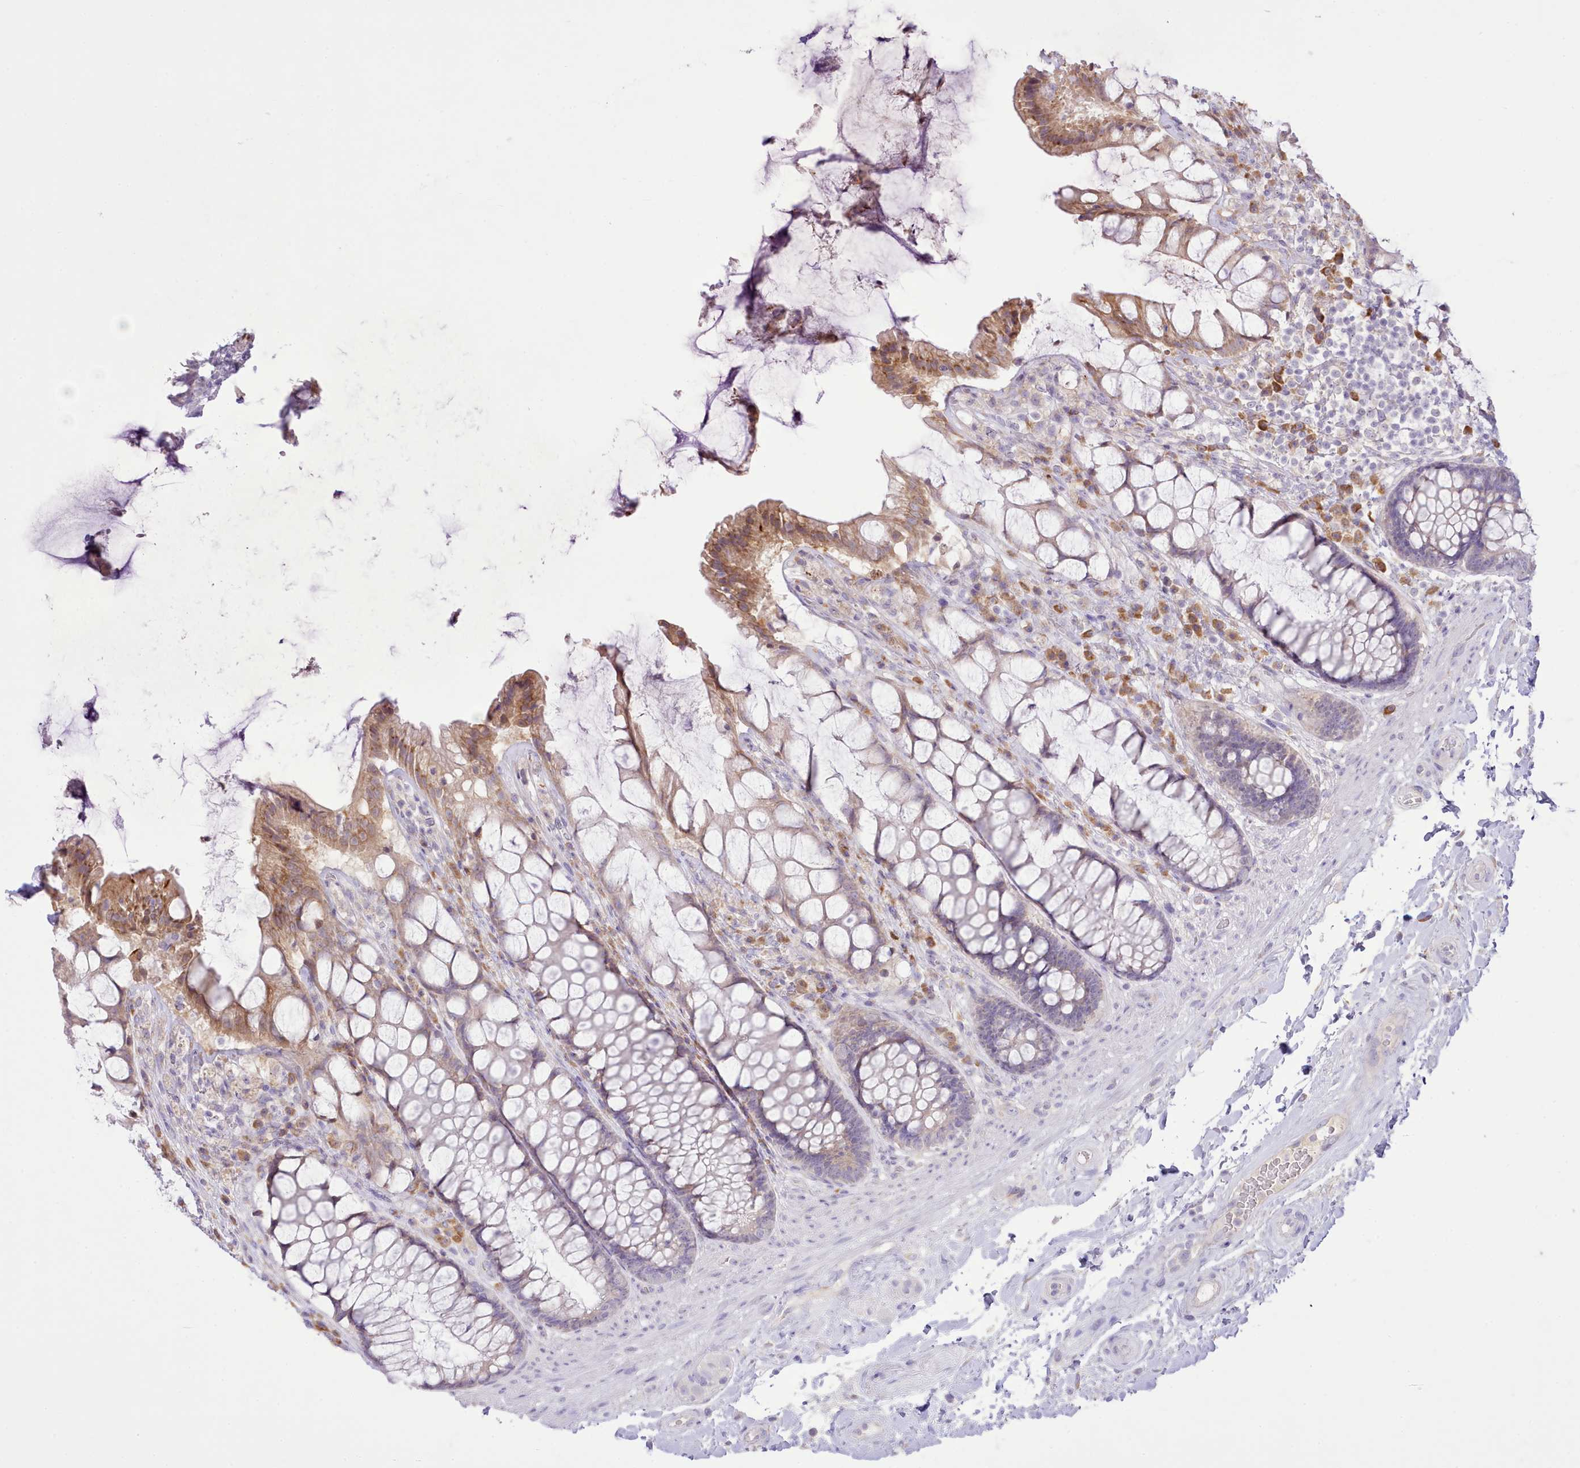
{"staining": {"intensity": "moderate", "quantity": "25%-75%", "location": "cytoplasmic/membranous"}, "tissue": "rectum", "cell_type": "Glandular cells", "image_type": "normal", "snomed": [{"axis": "morphology", "description": "Normal tissue, NOS"}, {"axis": "topography", "description": "Rectum"}], "caption": "A brown stain labels moderate cytoplasmic/membranous expression of a protein in glandular cells of benign human rectum.", "gene": "CCL1", "patient": {"sex": "female", "age": 58}}